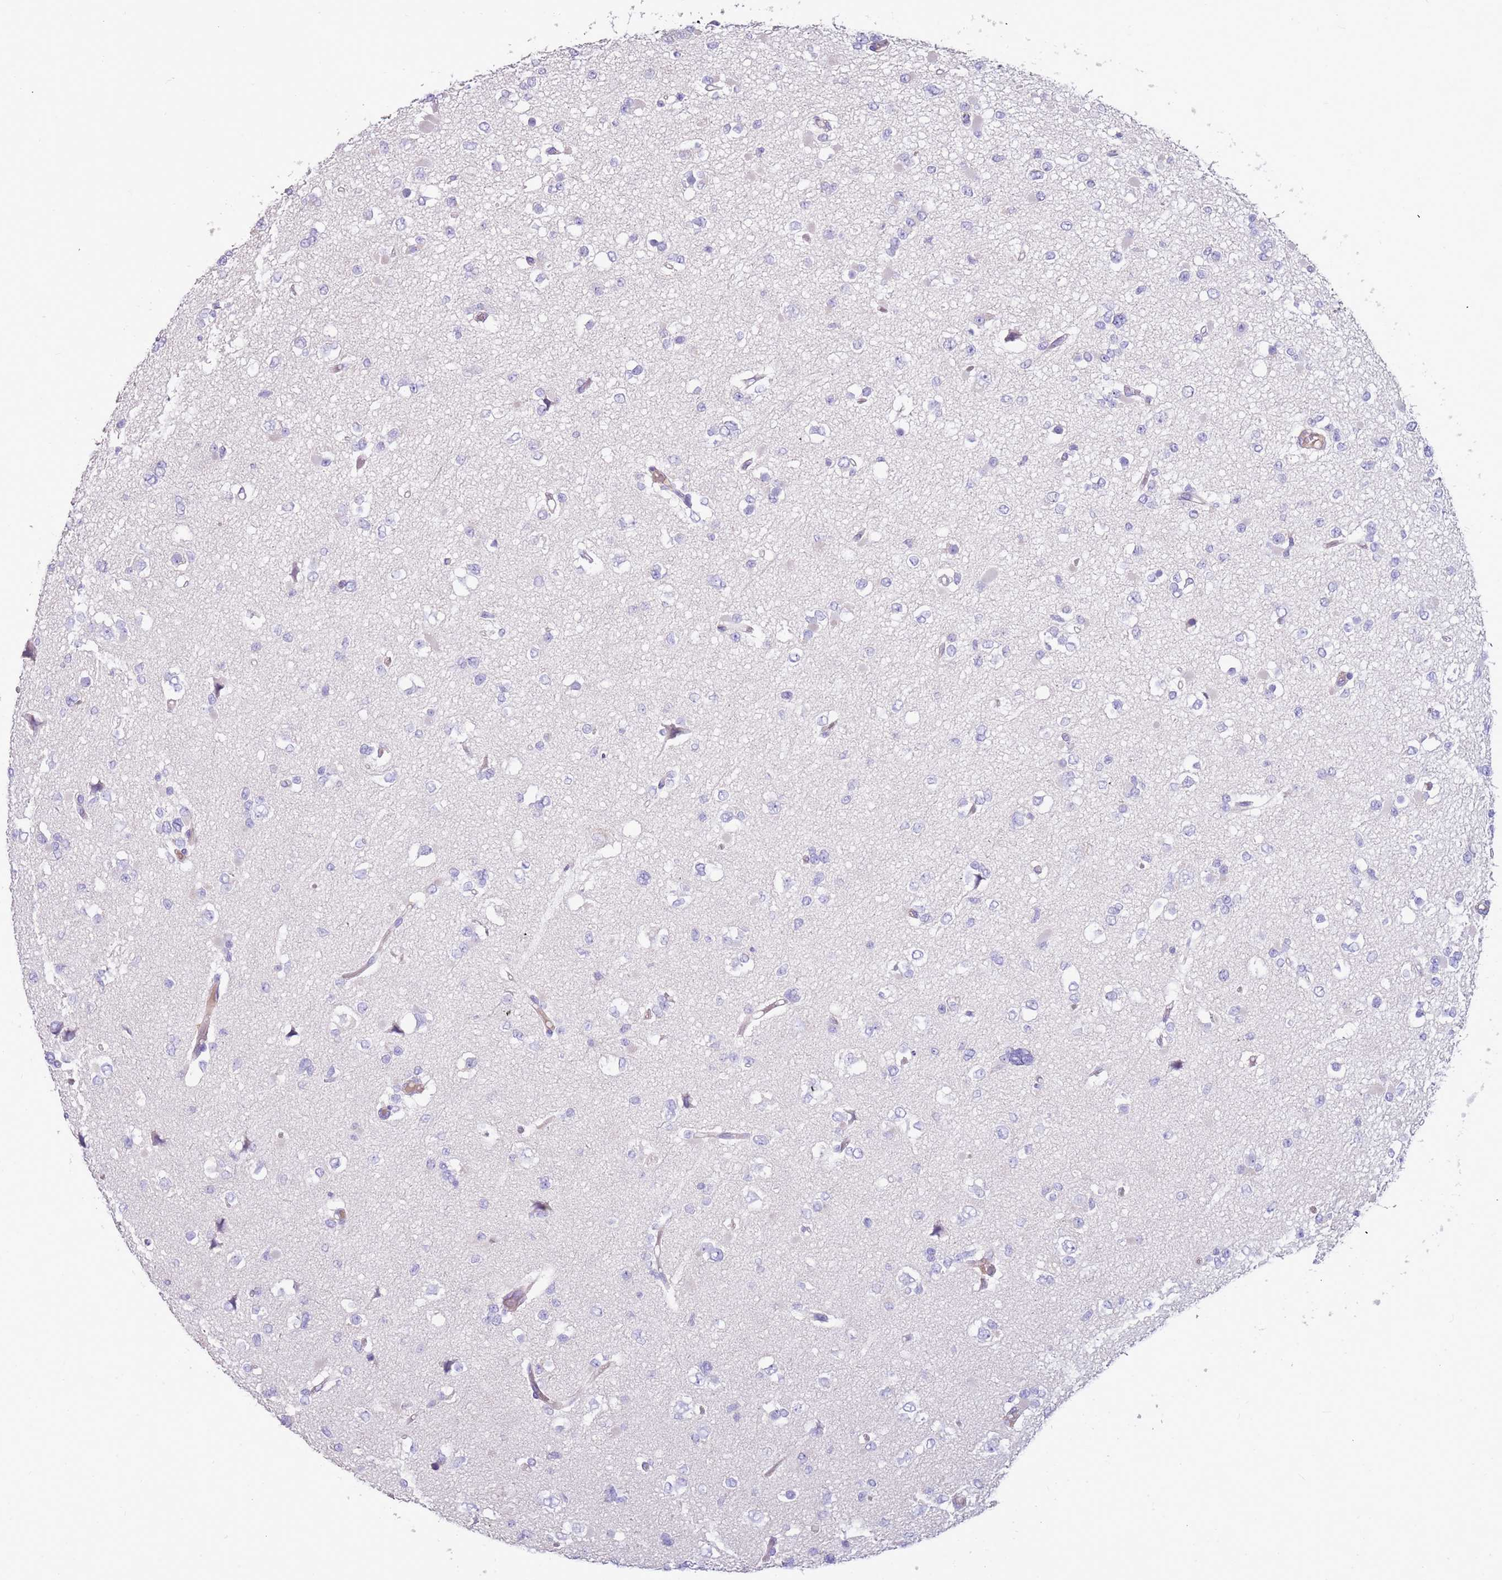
{"staining": {"intensity": "negative", "quantity": "none", "location": "none"}, "tissue": "glioma", "cell_type": "Tumor cells", "image_type": "cancer", "snomed": [{"axis": "morphology", "description": "Glioma, malignant, Low grade"}, {"axis": "topography", "description": "Brain"}], "caption": "DAB immunohistochemical staining of malignant glioma (low-grade) demonstrates no significant expression in tumor cells.", "gene": "TRMO", "patient": {"sex": "female", "age": 22}}